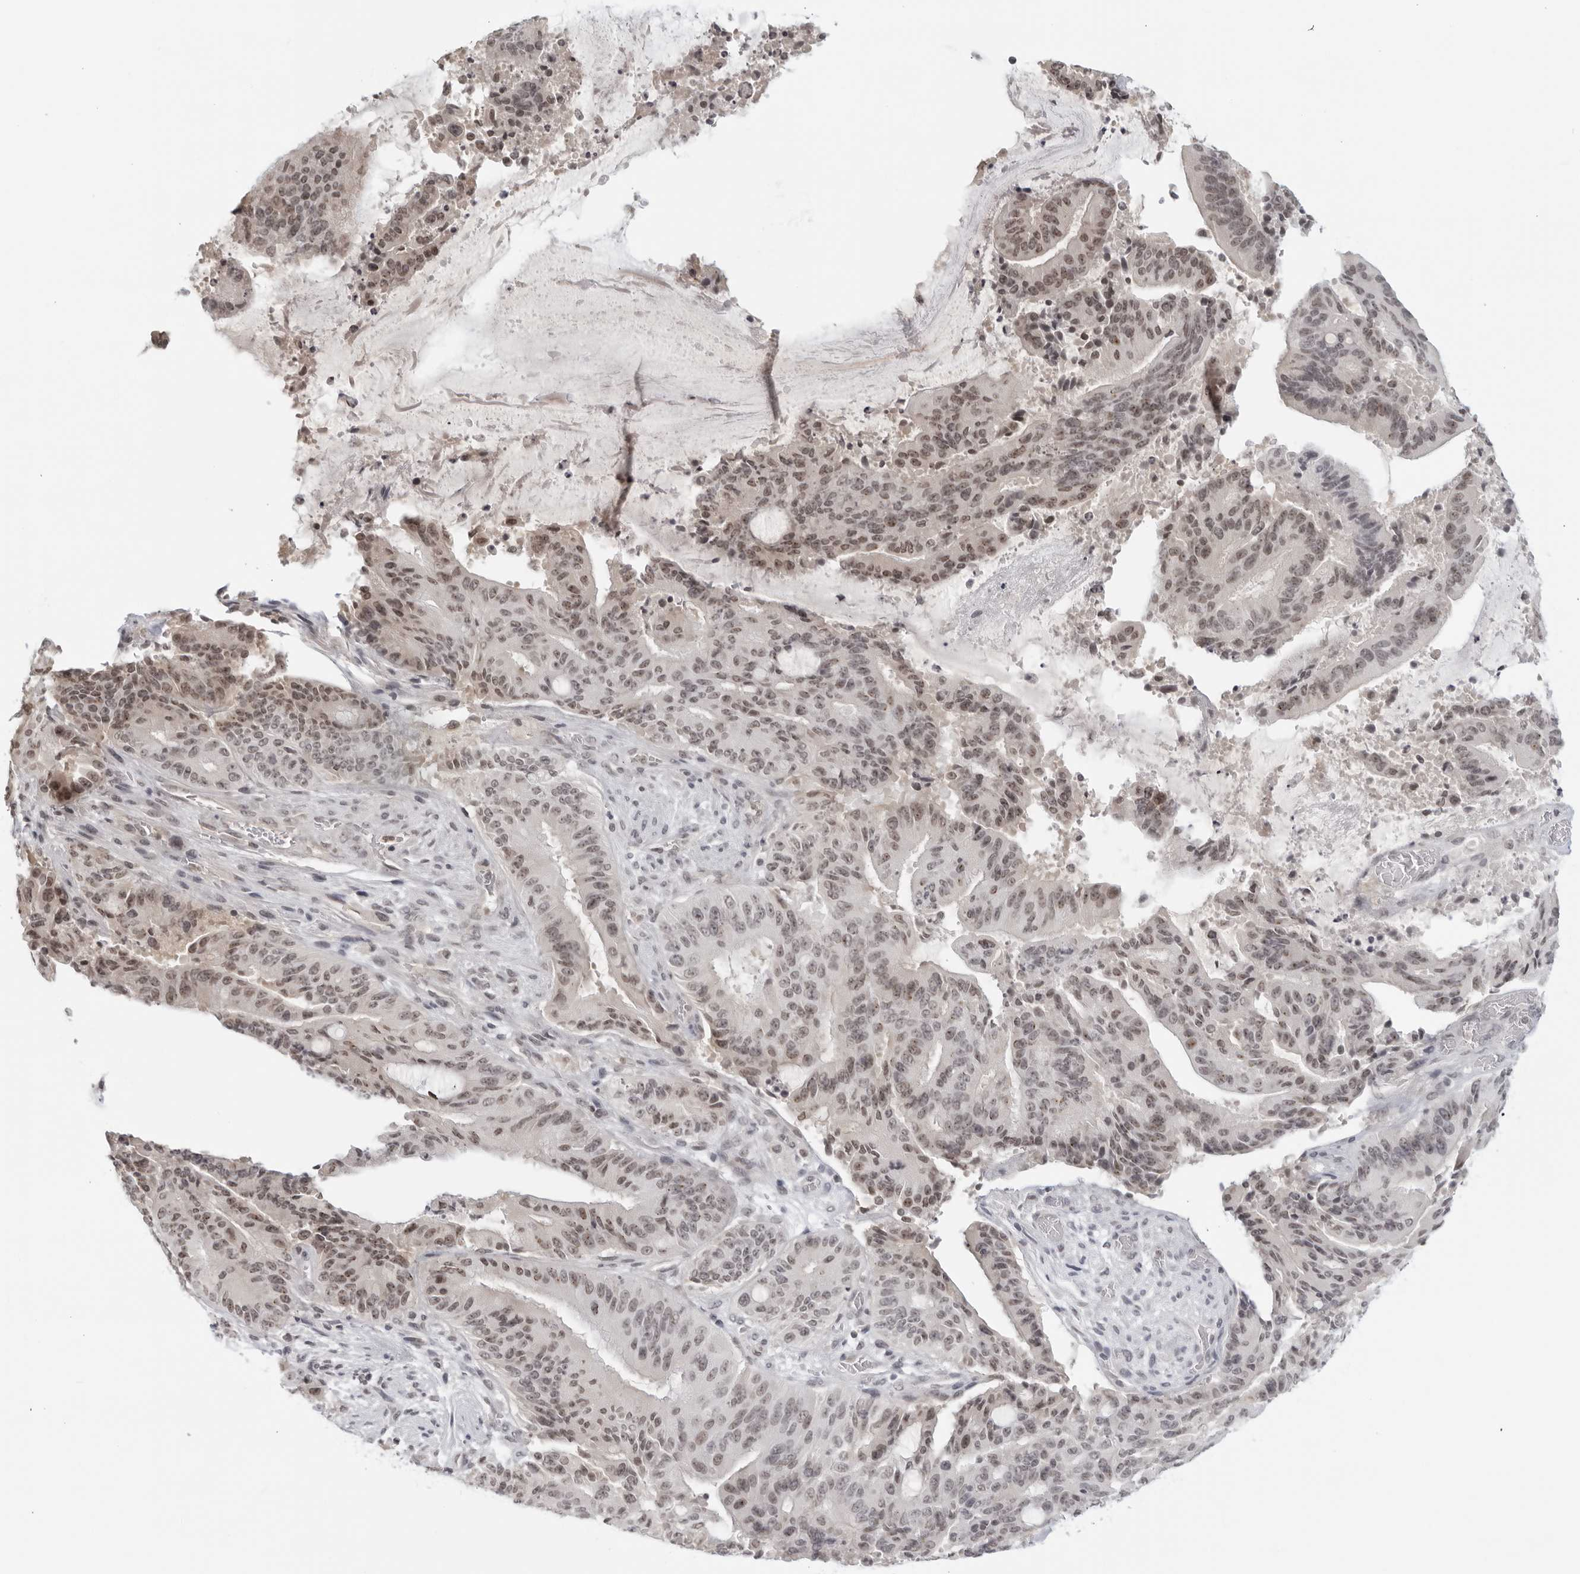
{"staining": {"intensity": "weak", "quantity": ">75%", "location": "nuclear"}, "tissue": "liver cancer", "cell_type": "Tumor cells", "image_type": "cancer", "snomed": [{"axis": "morphology", "description": "Normal tissue, NOS"}, {"axis": "morphology", "description": "Cholangiocarcinoma"}, {"axis": "topography", "description": "Liver"}, {"axis": "topography", "description": "Peripheral nerve tissue"}], "caption": "Liver cholangiocarcinoma stained with a protein marker demonstrates weak staining in tumor cells.", "gene": "RAB11FIP3", "patient": {"sex": "female", "age": 73}}